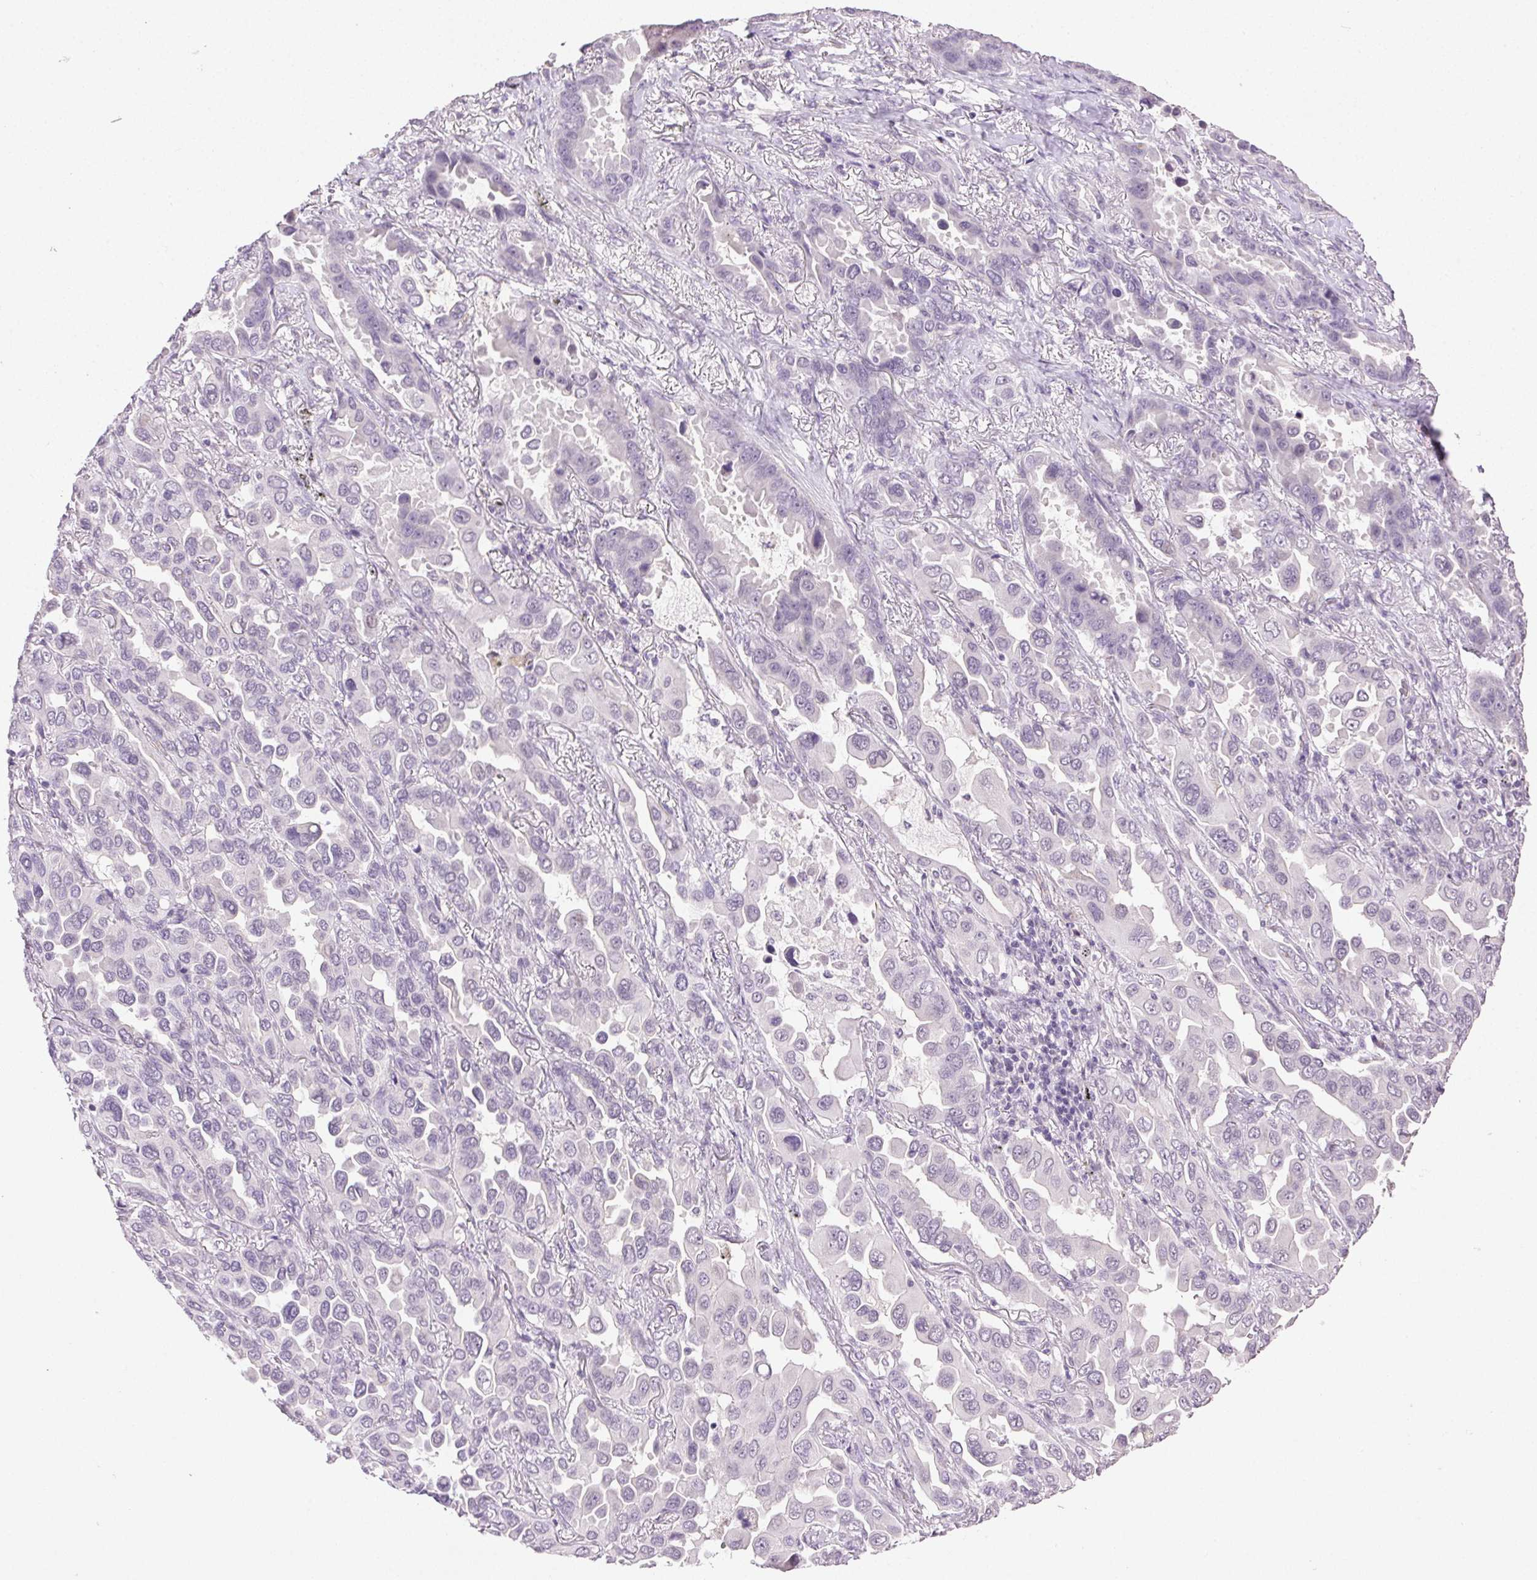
{"staining": {"intensity": "negative", "quantity": "none", "location": "none"}, "tissue": "lung cancer", "cell_type": "Tumor cells", "image_type": "cancer", "snomed": [{"axis": "morphology", "description": "Adenocarcinoma, NOS"}, {"axis": "topography", "description": "Lung"}], "caption": "Tumor cells are negative for brown protein staining in adenocarcinoma (lung).", "gene": "CLDN10", "patient": {"sex": "male", "age": 64}}